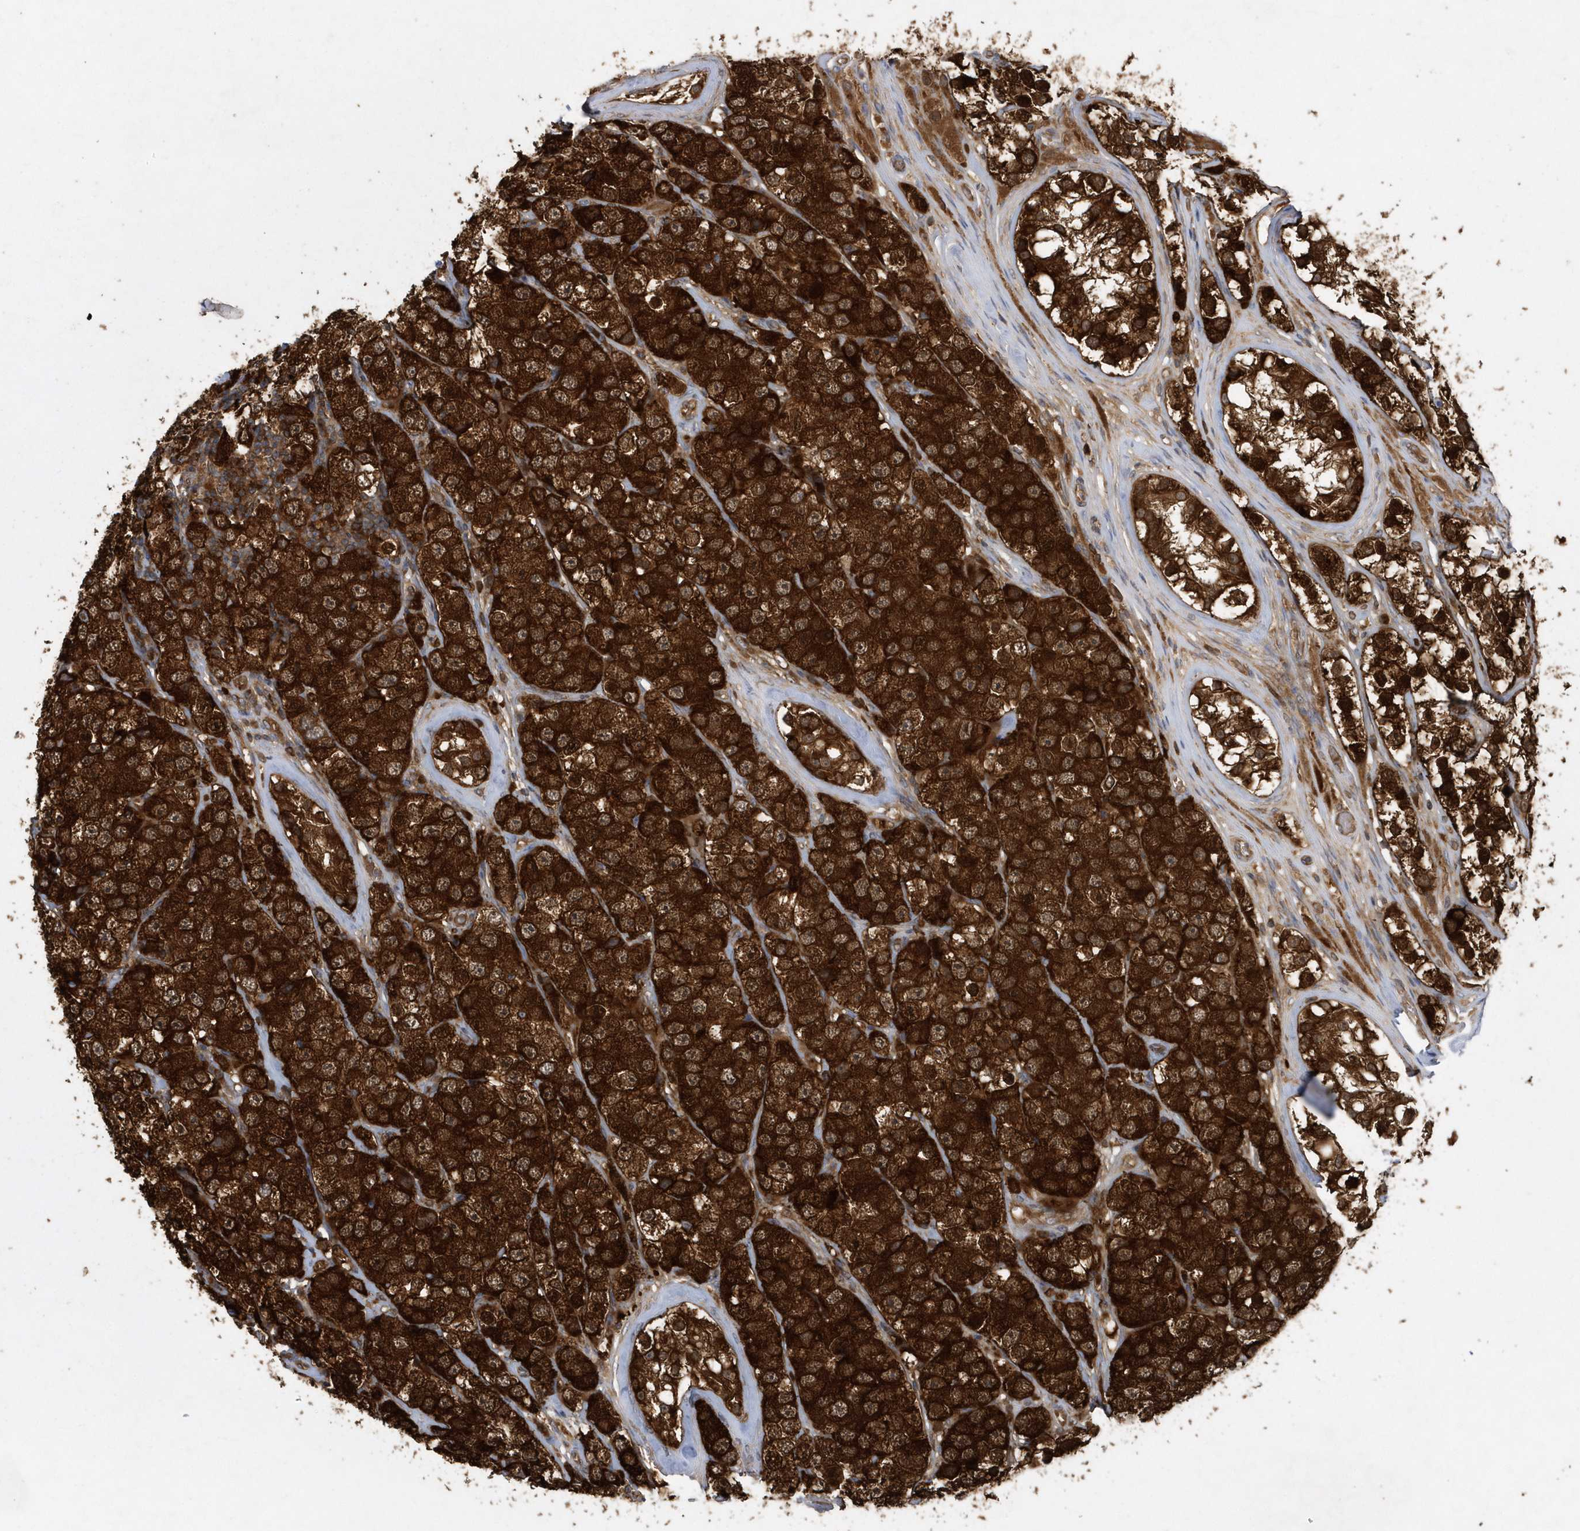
{"staining": {"intensity": "strong", "quantity": ">75%", "location": "cytoplasmic/membranous"}, "tissue": "testis cancer", "cell_type": "Tumor cells", "image_type": "cancer", "snomed": [{"axis": "morphology", "description": "Seminoma, NOS"}, {"axis": "topography", "description": "Testis"}], "caption": "Immunohistochemistry (IHC) staining of seminoma (testis), which displays high levels of strong cytoplasmic/membranous positivity in approximately >75% of tumor cells indicating strong cytoplasmic/membranous protein positivity. The staining was performed using DAB (3,3'-diaminobenzidine) (brown) for protein detection and nuclei were counterstained in hematoxylin (blue).", "gene": "PAICS", "patient": {"sex": "male", "age": 28}}